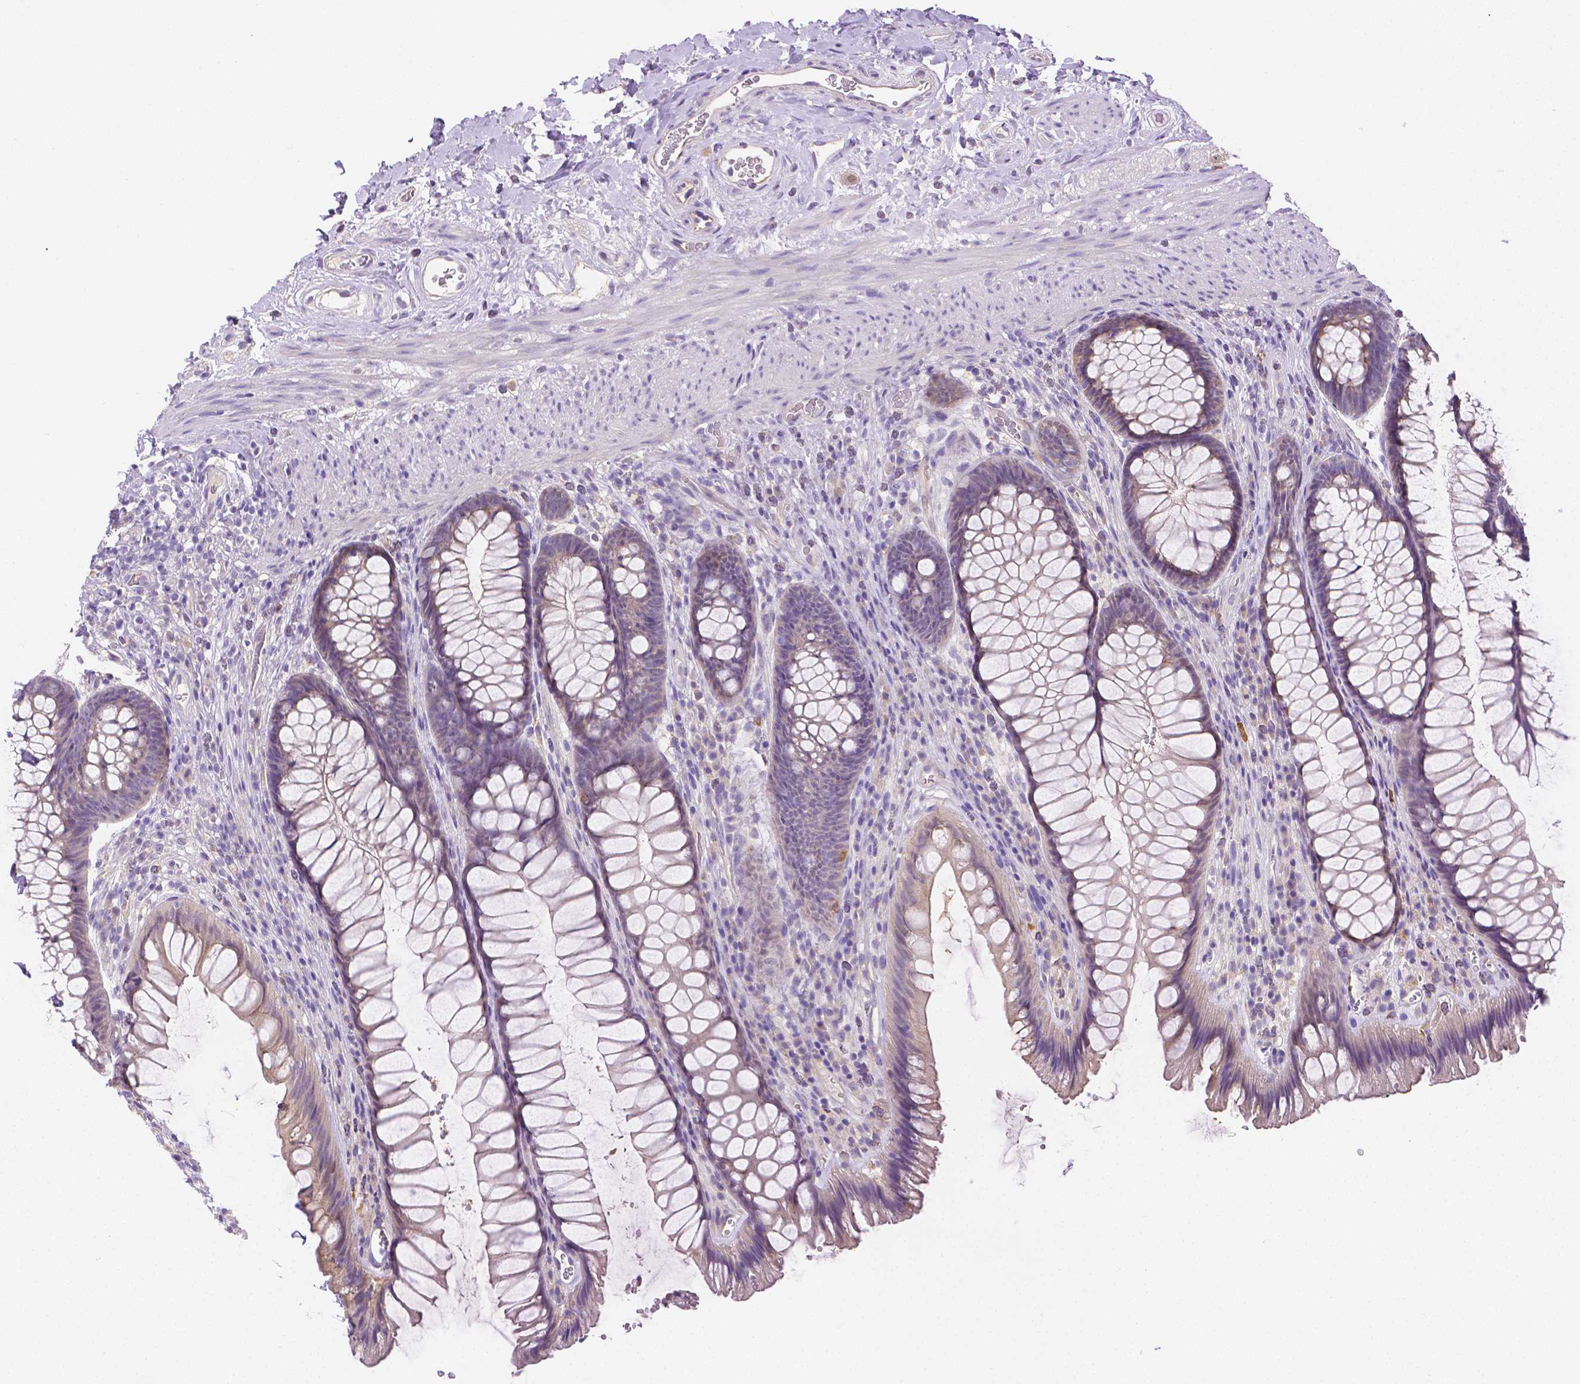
{"staining": {"intensity": "weak", "quantity": "<25%", "location": "cytoplasmic/membranous"}, "tissue": "rectum", "cell_type": "Glandular cells", "image_type": "normal", "snomed": [{"axis": "morphology", "description": "Normal tissue, NOS"}, {"axis": "topography", "description": "Rectum"}], "caption": "A high-resolution histopathology image shows IHC staining of benign rectum, which reveals no significant expression in glandular cells. Nuclei are stained in blue.", "gene": "NXPH2", "patient": {"sex": "male", "age": 53}}